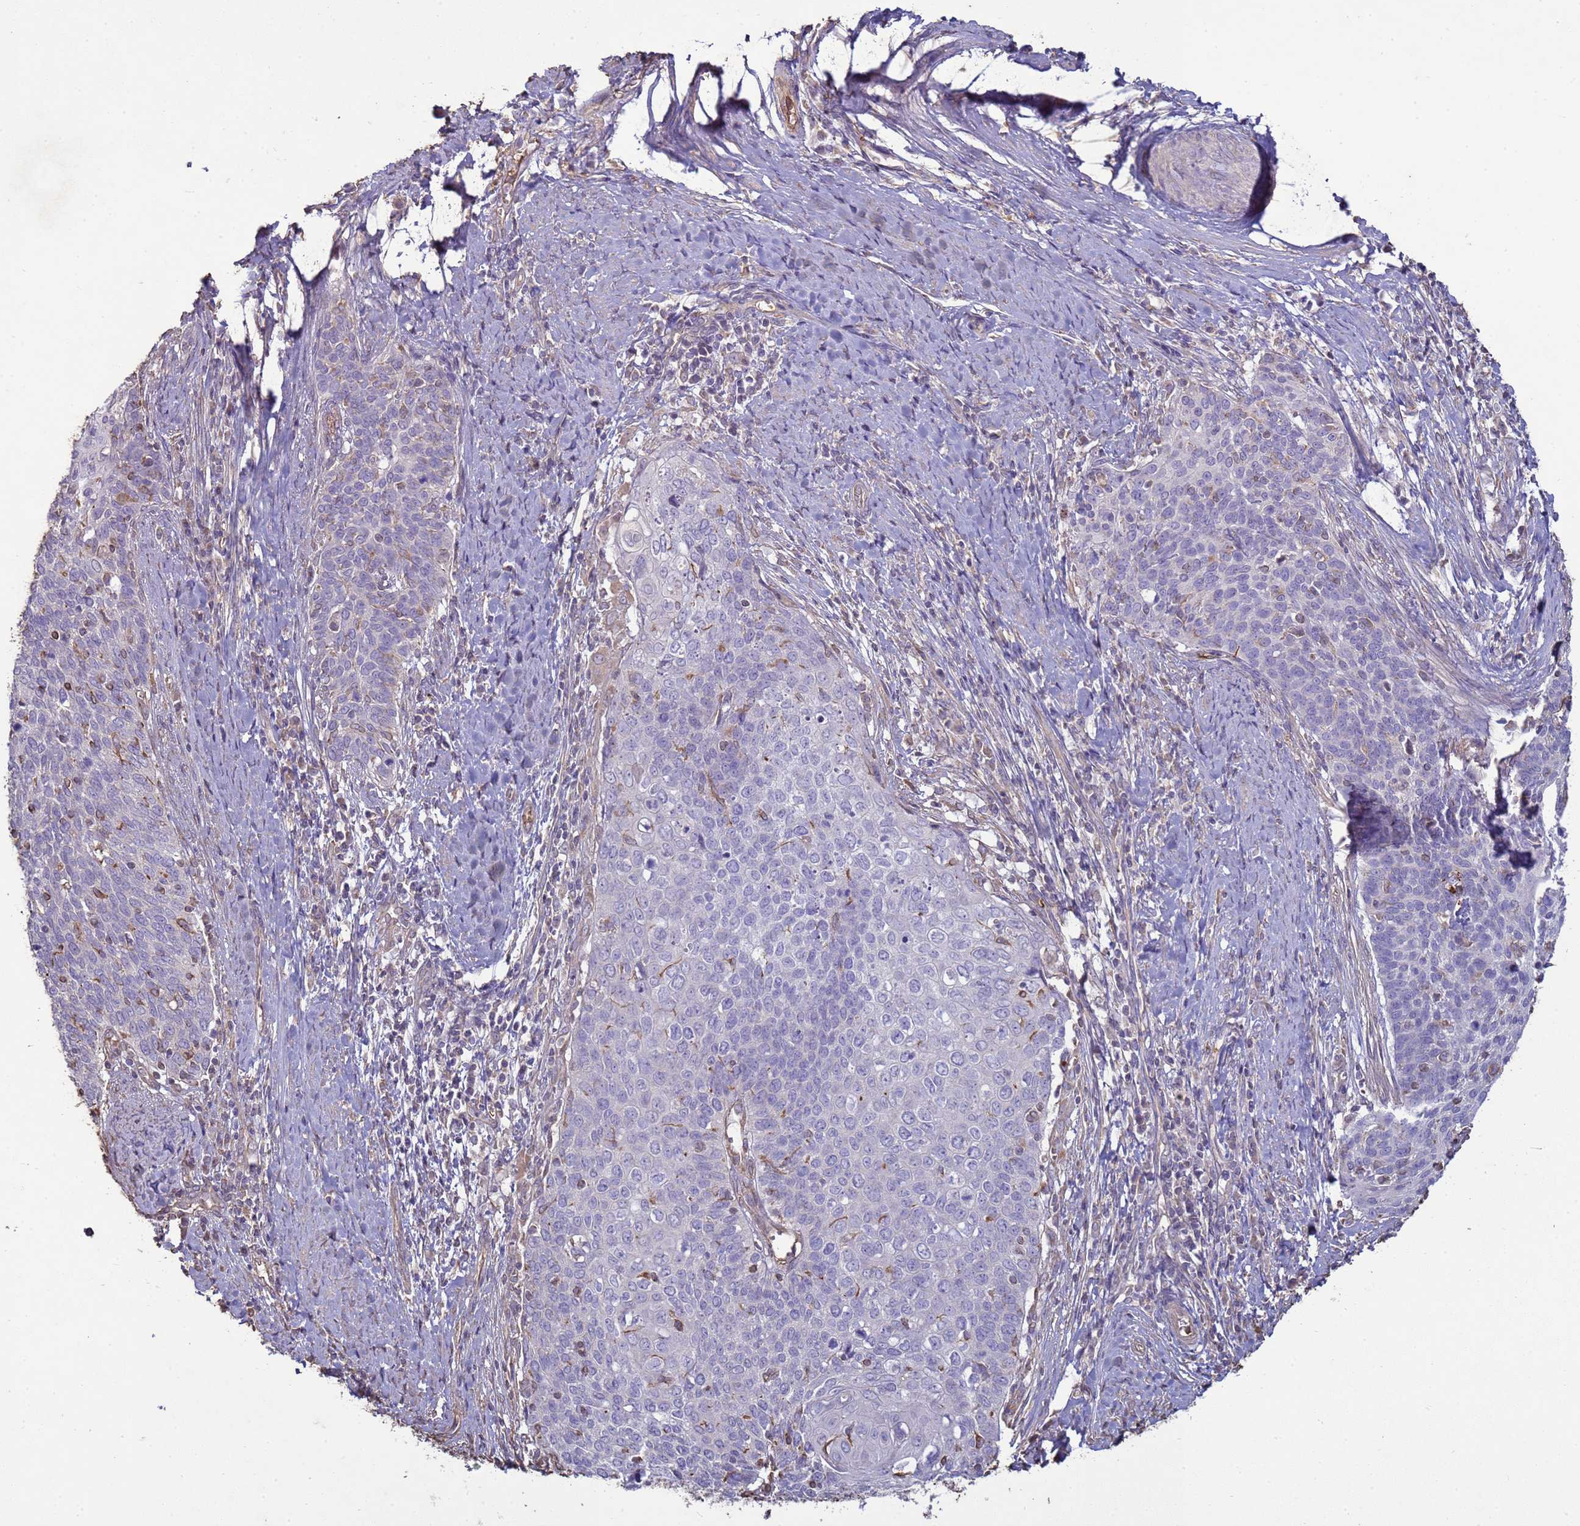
{"staining": {"intensity": "negative", "quantity": "none", "location": "none"}, "tissue": "cervical cancer", "cell_type": "Tumor cells", "image_type": "cancer", "snomed": [{"axis": "morphology", "description": "Squamous cell carcinoma, NOS"}, {"axis": "topography", "description": "Cervix"}], "caption": "The micrograph exhibits no significant positivity in tumor cells of cervical squamous cell carcinoma.", "gene": "SGIP1", "patient": {"sex": "female", "age": 39}}